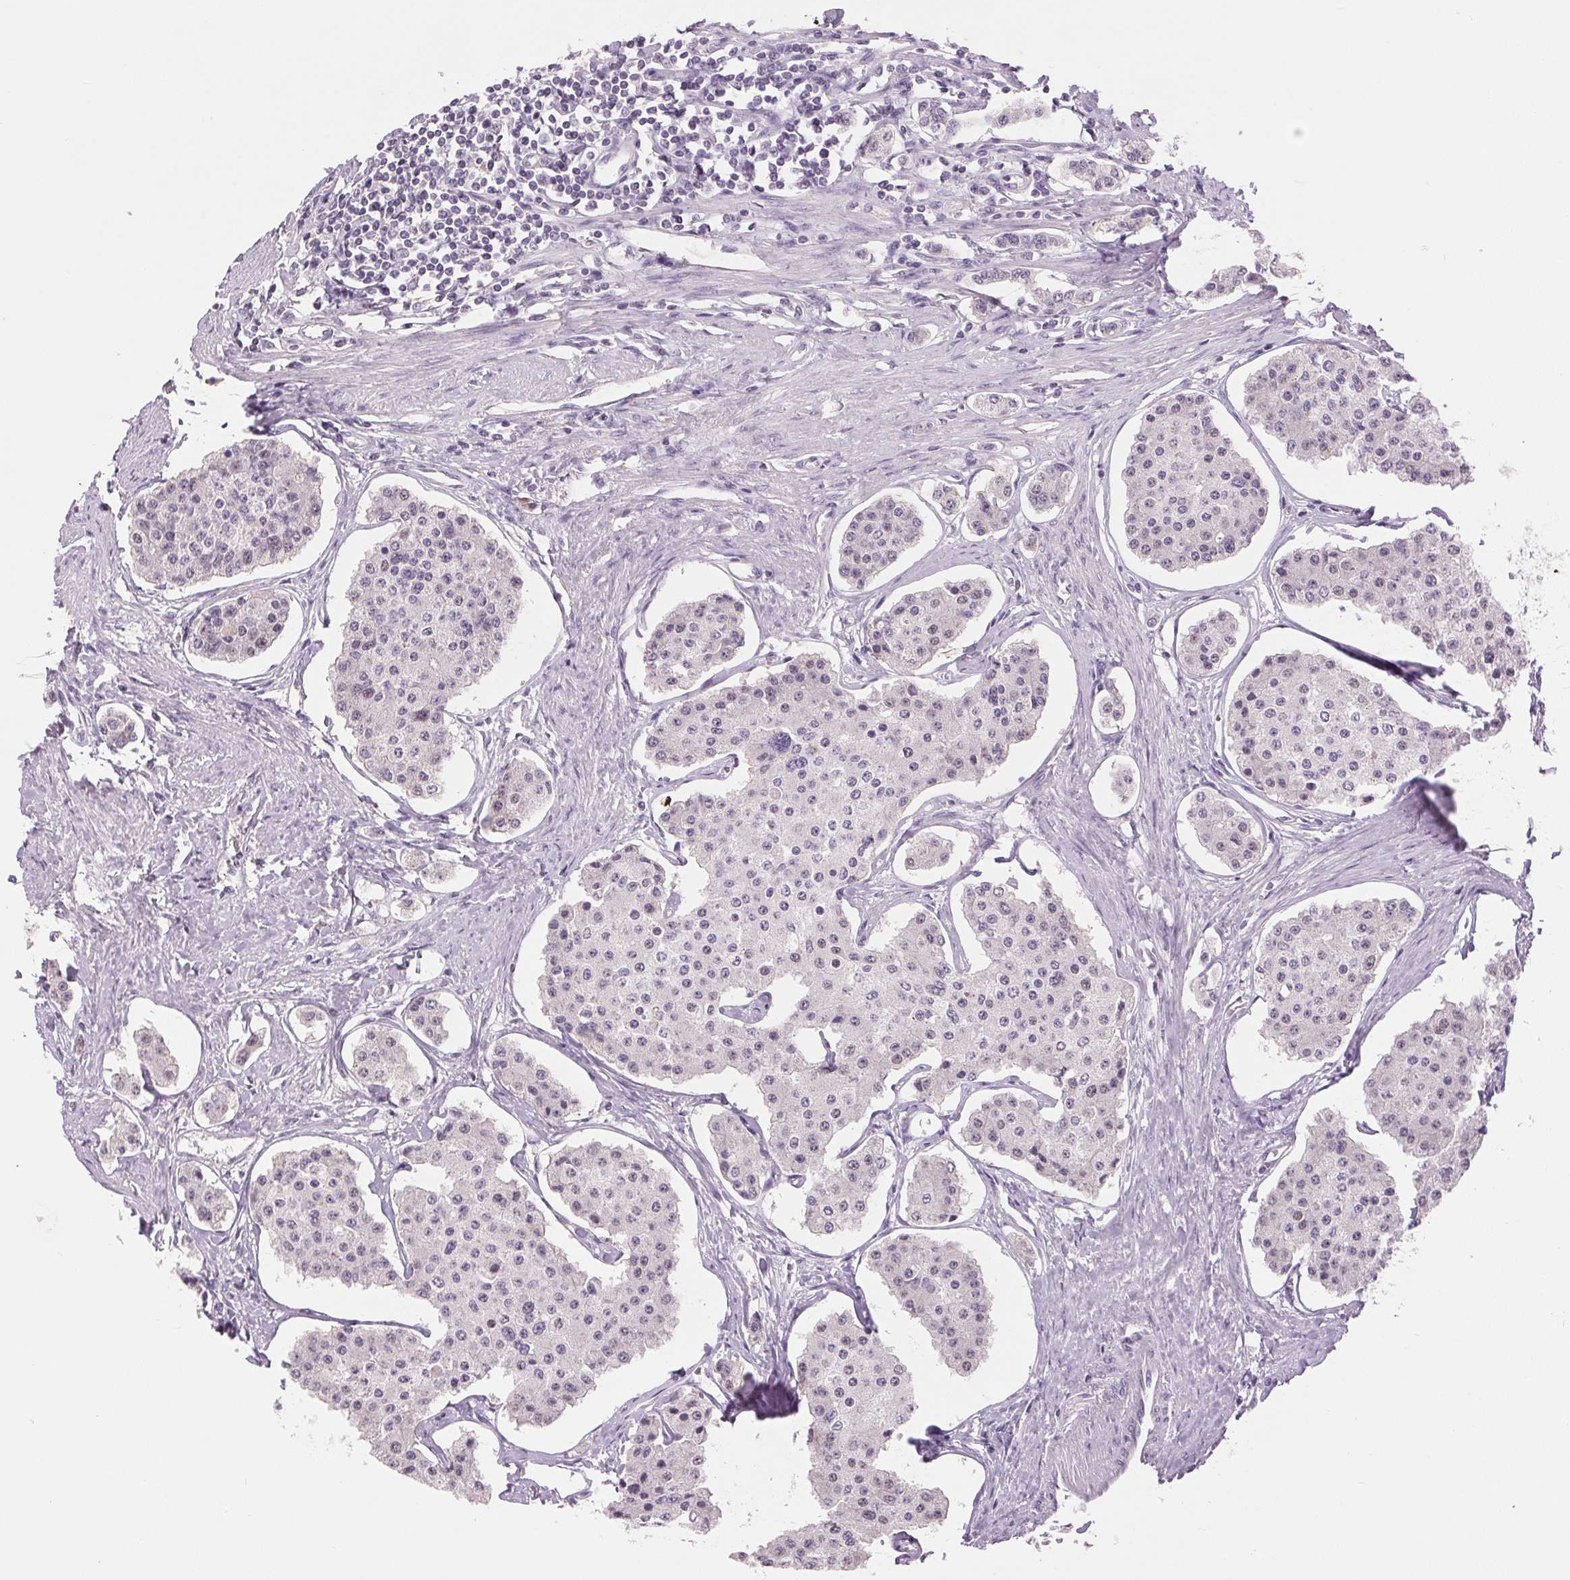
{"staining": {"intensity": "negative", "quantity": "none", "location": "none"}, "tissue": "carcinoid", "cell_type": "Tumor cells", "image_type": "cancer", "snomed": [{"axis": "morphology", "description": "Carcinoid, malignant, NOS"}, {"axis": "topography", "description": "Small intestine"}], "caption": "There is no significant positivity in tumor cells of carcinoid. (Stains: DAB immunohistochemistry with hematoxylin counter stain, Microscopy: brightfield microscopy at high magnification).", "gene": "FXYD4", "patient": {"sex": "female", "age": 65}}